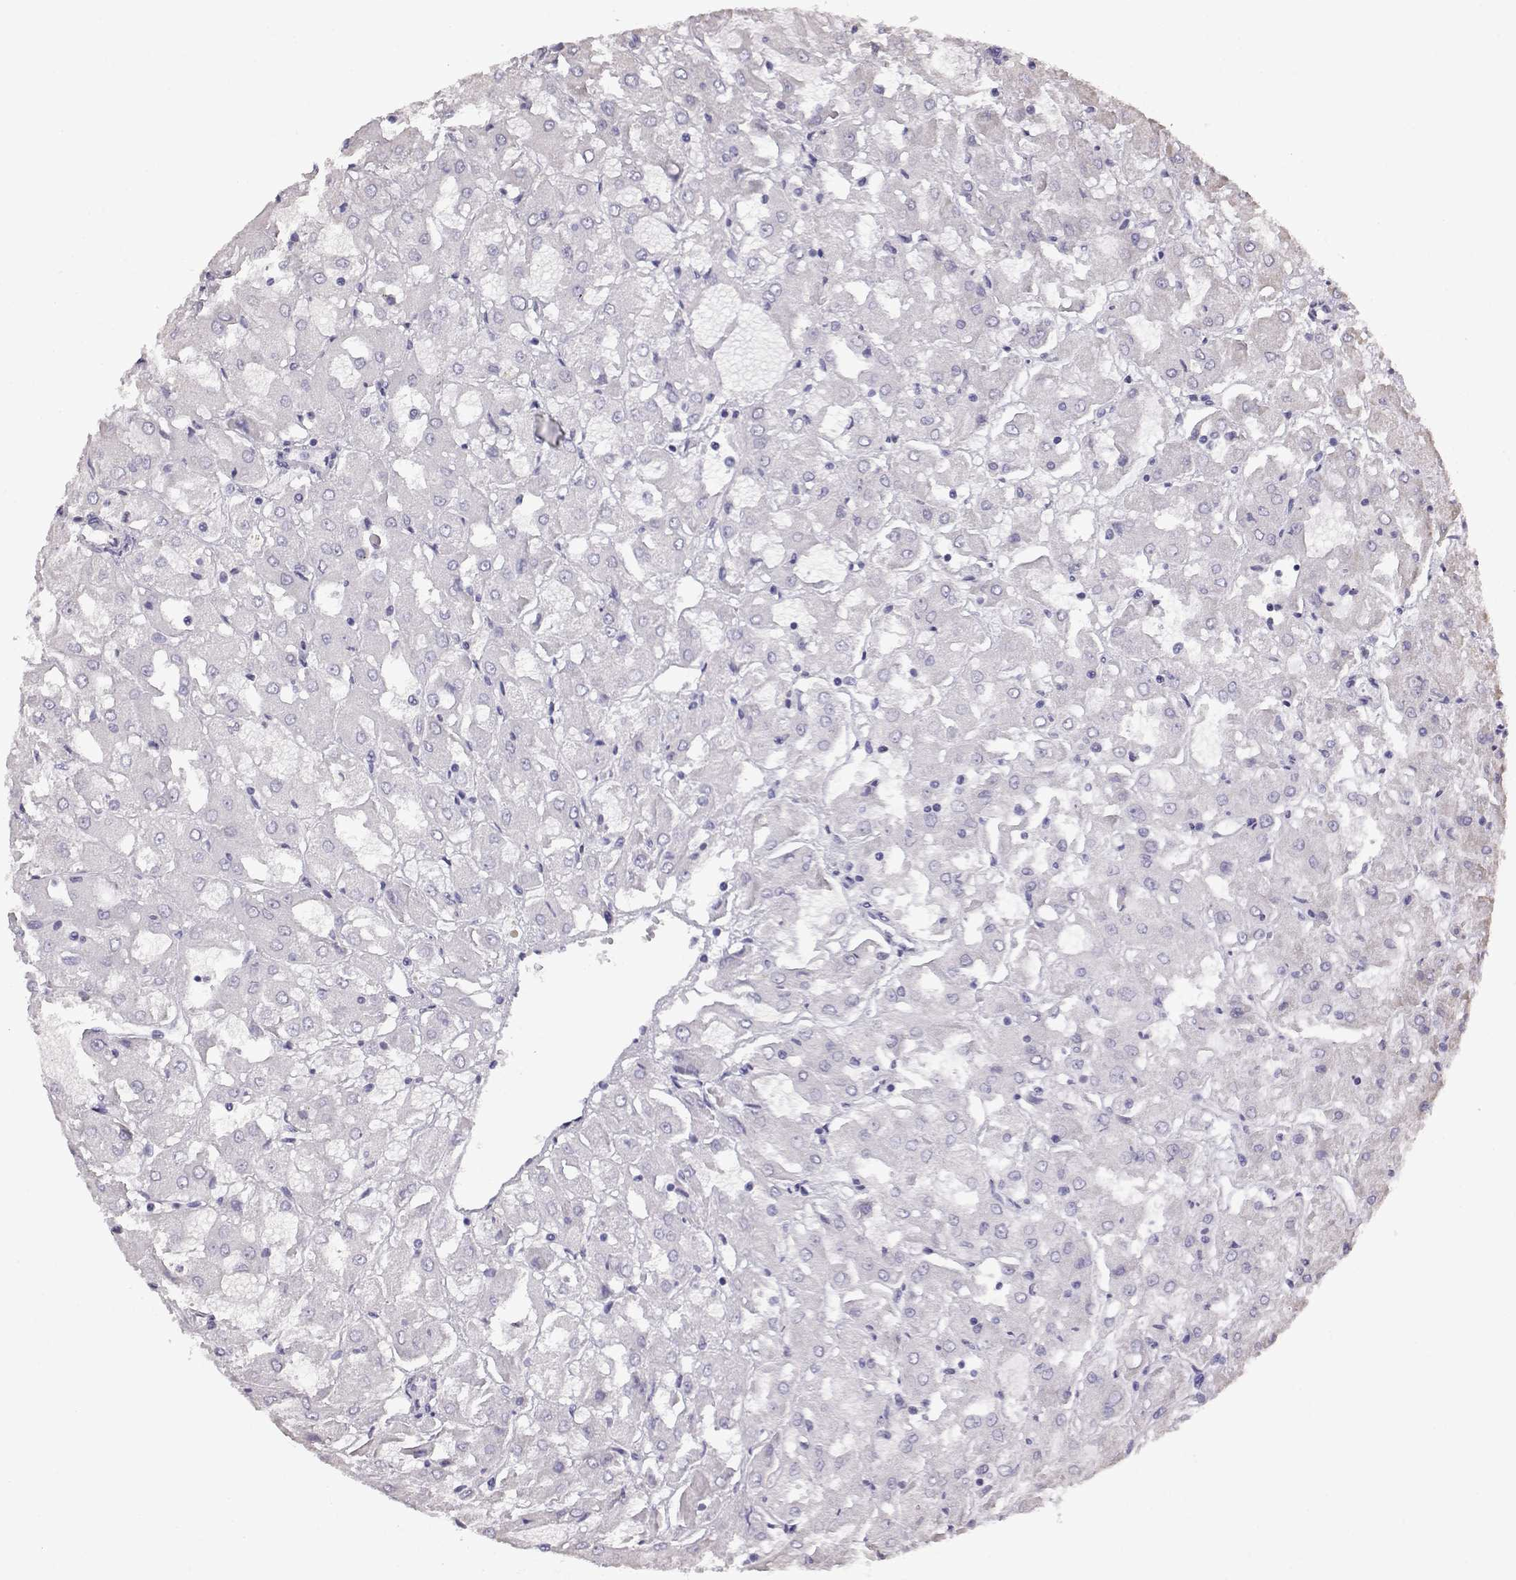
{"staining": {"intensity": "negative", "quantity": "none", "location": "none"}, "tissue": "renal cancer", "cell_type": "Tumor cells", "image_type": "cancer", "snomed": [{"axis": "morphology", "description": "Adenocarcinoma, NOS"}, {"axis": "topography", "description": "Kidney"}], "caption": "DAB (3,3'-diaminobenzidine) immunohistochemical staining of human renal cancer (adenocarcinoma) reveals no significant staining in tumor cells.", "gene": "VGF", "patient": {"sex": "male", "age": 72}}